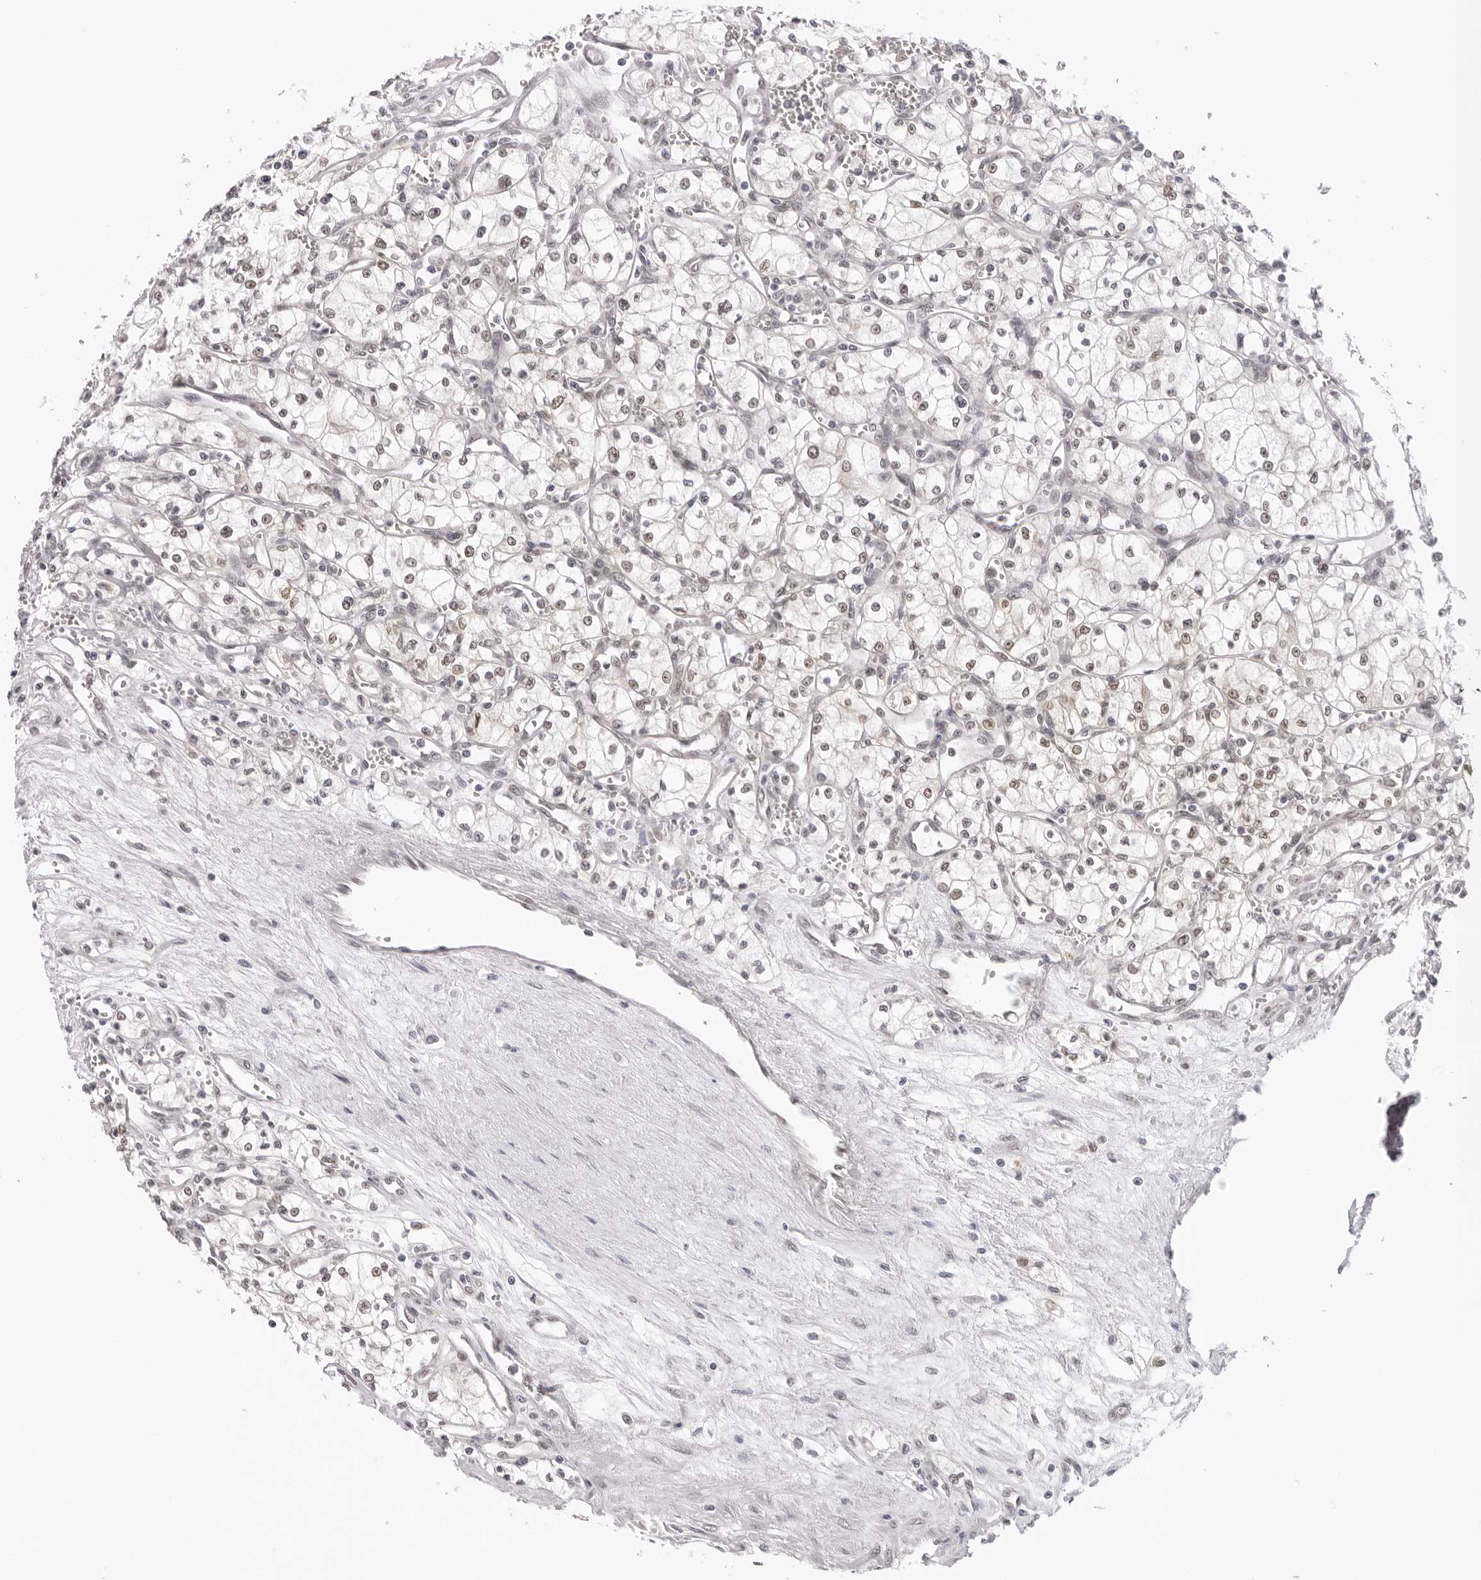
{"staining": {"intensity": "weak", "quantity": "<25%", "location": "nuclear"}, "tissue": "renal cancer", "cell_type": "Tumor cells", "image_type": "cancer", "snomed": [{"axis": "morphology", "description": "Adenocarcinoma, NOS"}, {"axis": "topography", "description": "Kidney"}], "caption": "Tumor cells are negative for brown protein staining in adenocarcinoma (renal). Nuclei are stained in blue.", "gene": "WDR77", "patient": {"sex": "male", "age": 59}}